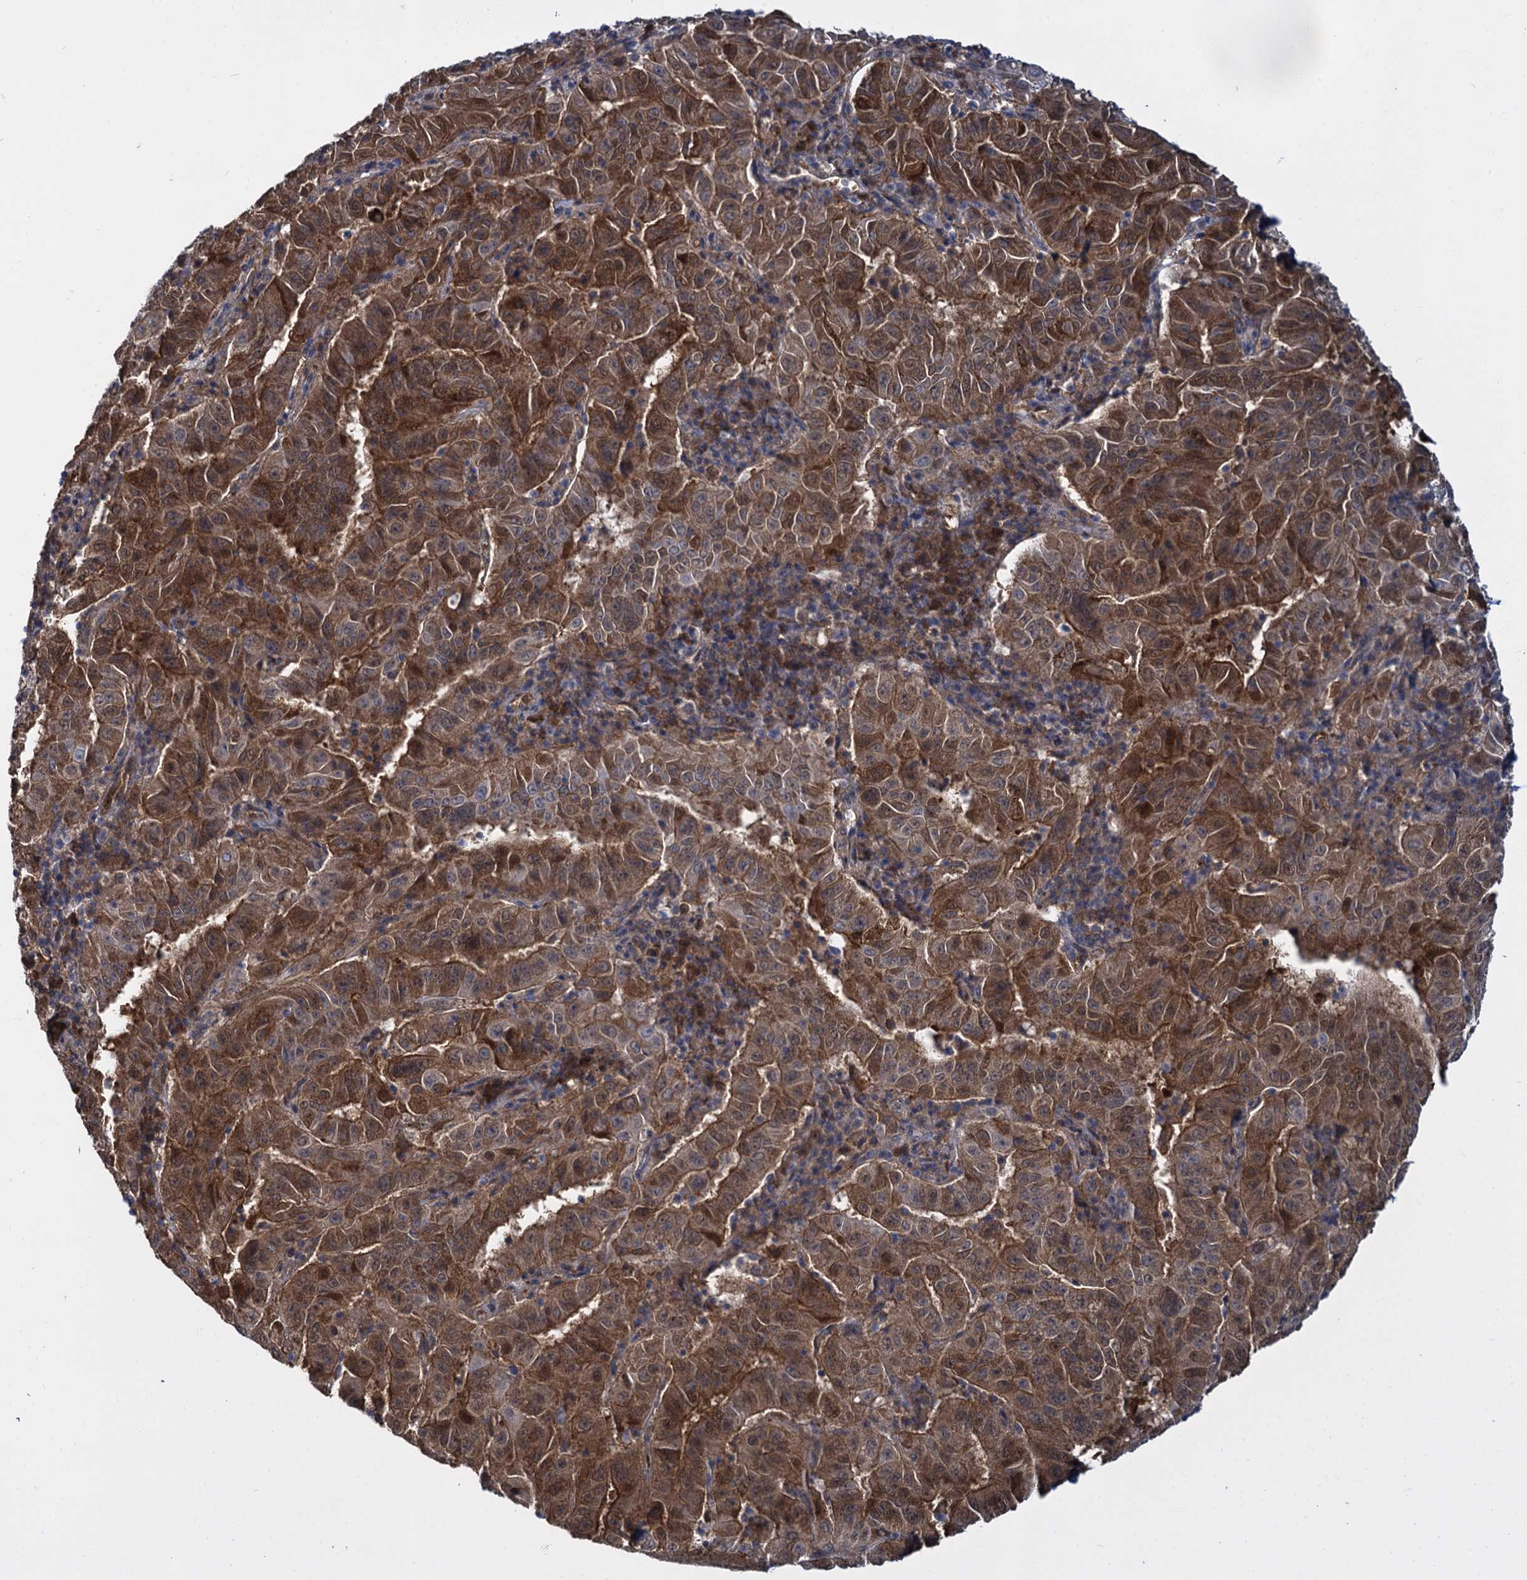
{"staining": {"intensity": "moderate", "quantity": ">75%", "location": "cytoplasmic/membranous"}, "tissue": "pancreatic cancer", "cell_type": "Tumor cells", "image_type": "cancer", "snomed": [{"axis": "morphology", "description": "Adenocarcinoma, NOS"}, {"axis": "topography", "description": "Pancreas"}], "caption": "Human pancreatic cancer (adenocarcinoma) stained for a protein (brown) reveals moderate cytoplasmic/membranous positive positivity in approximately >75% of tumor cells.", "gene": "GLO1", "patient": {"sex": "male", "age": 63}}